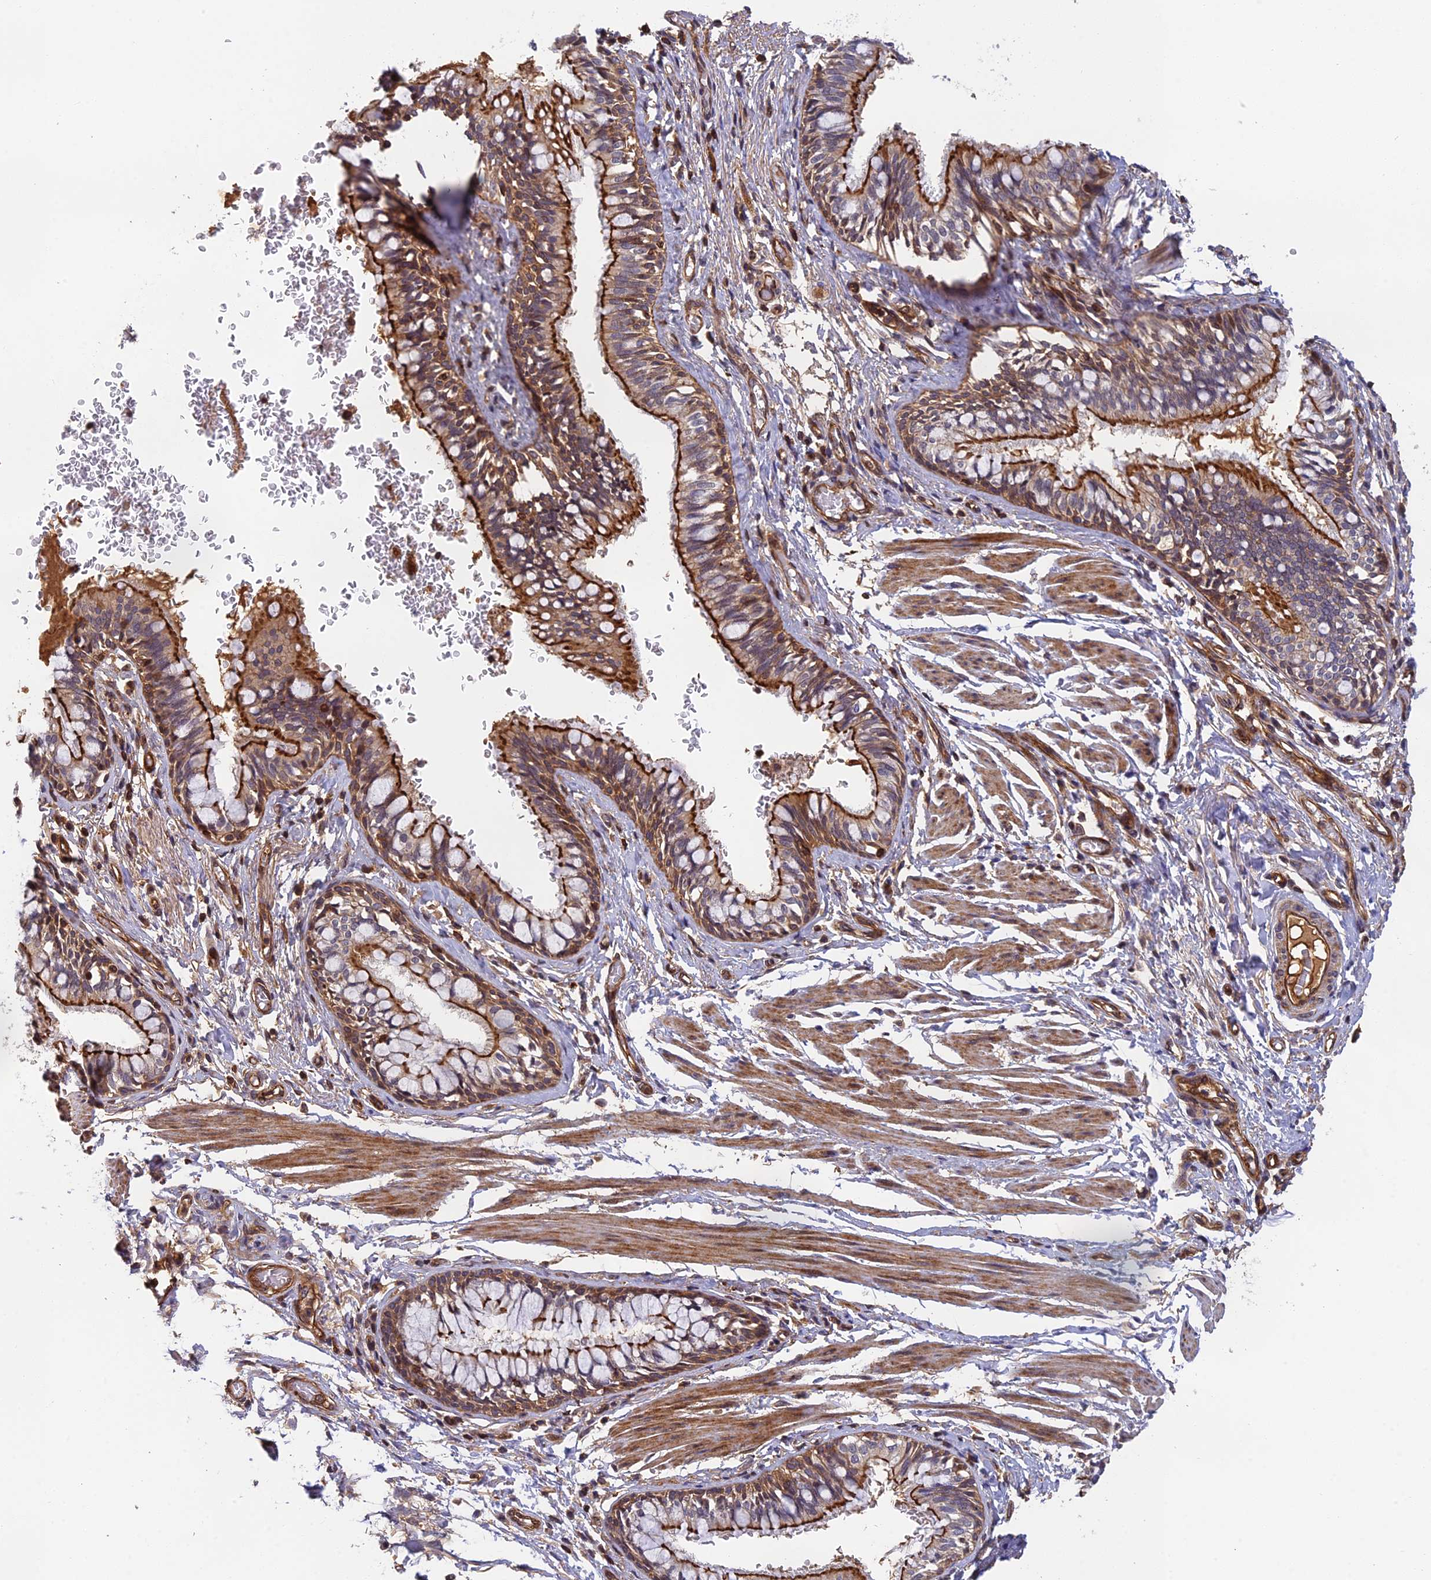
{"staining": {"intensity": "strong", "quantity": ">75%", "location": "cytoplasmic/membranous"}, "tissue": "bronchus", "cell_type": "Respiratory epithelial cells", "image_type": "normal", "snomed": [{"axis": "morphology", "description": "Normal tissue, NOS"}, {"axis": "topography", "description": "Cartilage tissue"}, {"axis": "topography", "description": "Bronchus"}], "caption": "A high-resolution image shows IHC staining of unremarkable bronchus, which reveals strong cytoplasmic/membranous expression in approximately >75% of respiratory epithelial cells.", "gene": "OSBPL1A", "patient": {"sex": "female", "age": 36}}